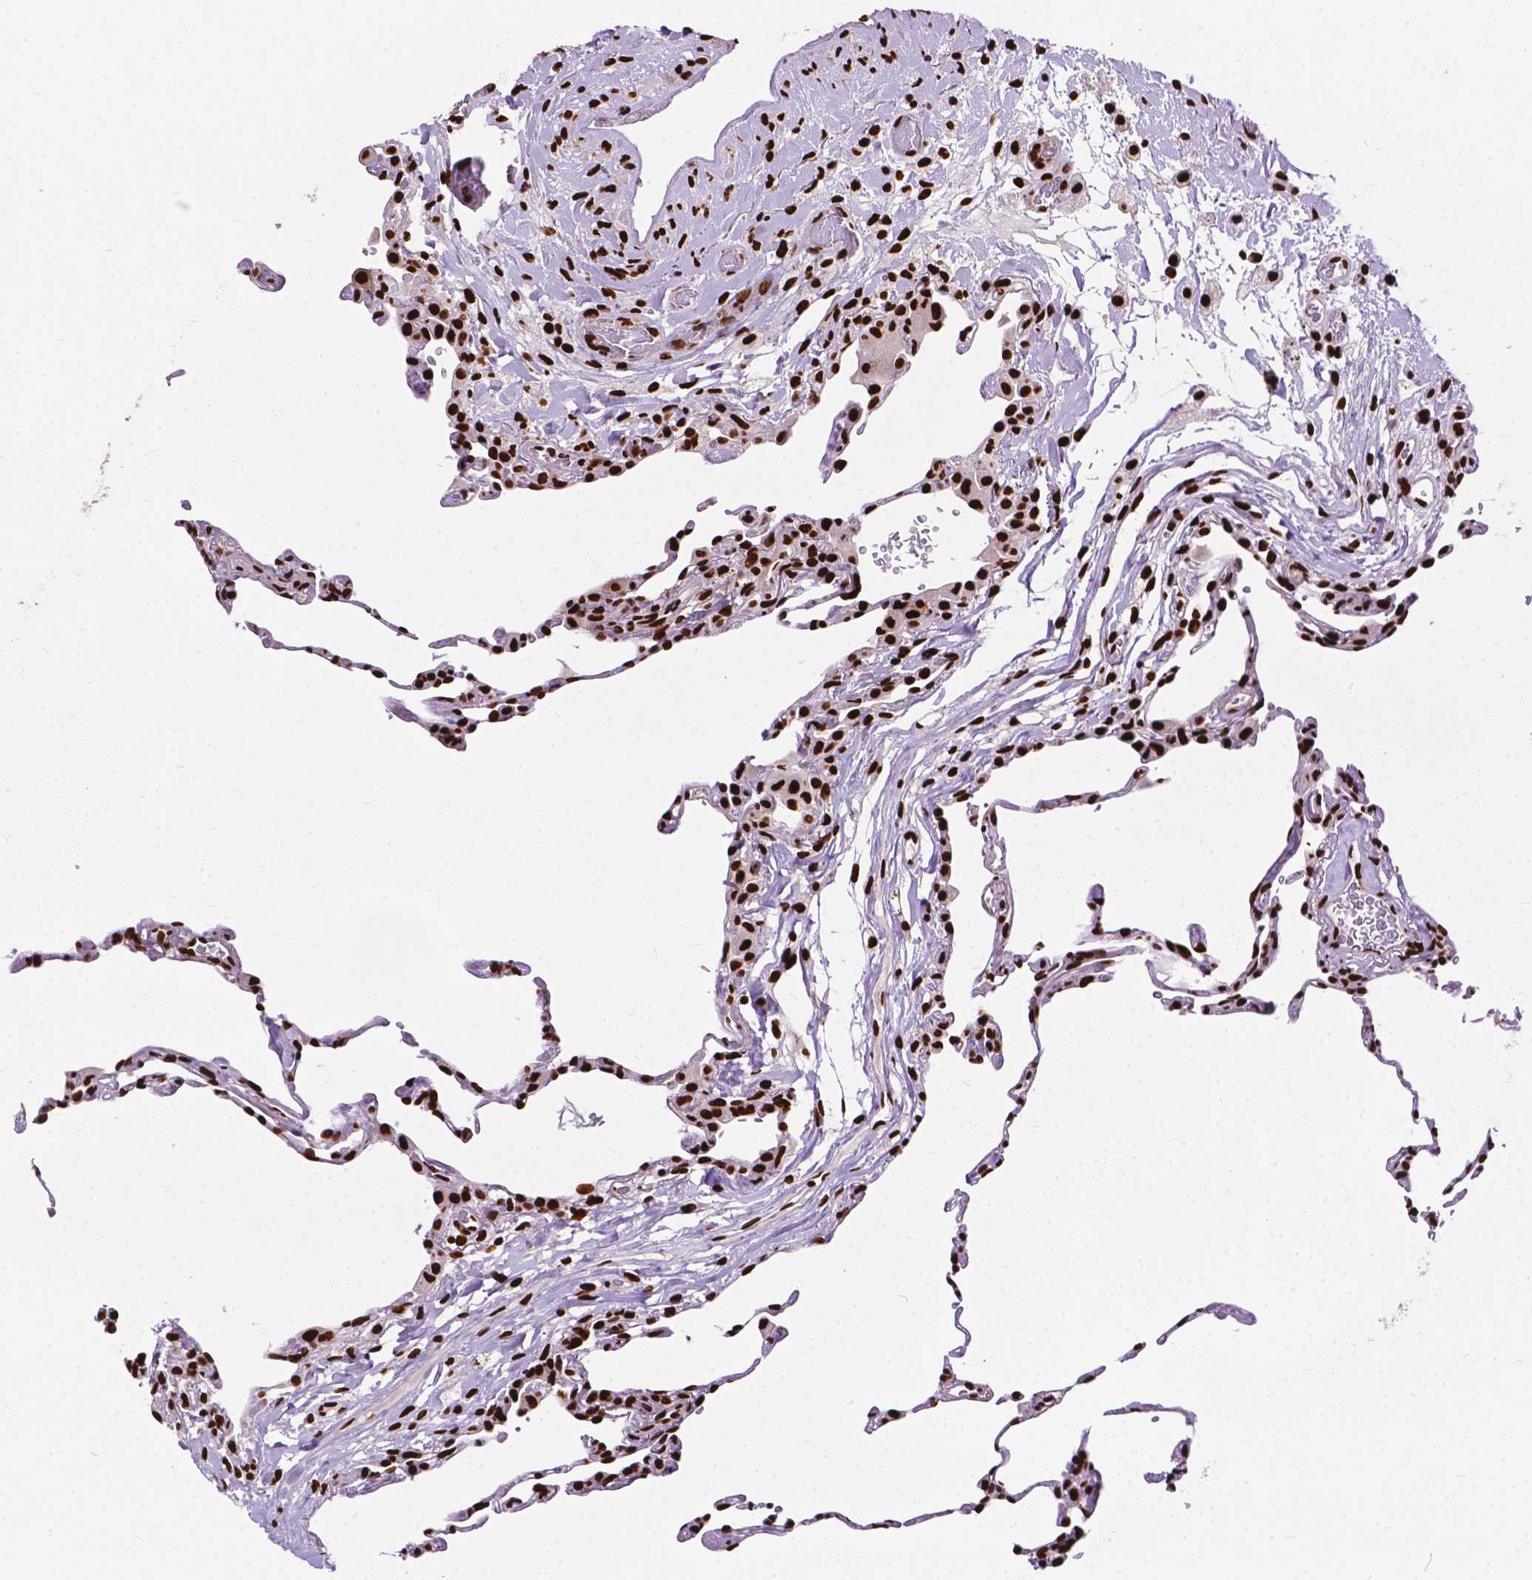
{"staining": {"intensity": "strong", "quantity": ">75%", "location": "nuclear"}, "tissue": "lung", "cell_type": "Alveolar cells", "image_type": "normal", "snomed": [{"axis": "morphology", "description": "Normal tissue, NOS"}, {"axis": "topography", "description": "Lung"}], "caption": "Strong nuclear expression is seen in approximately >75% of alveolar cells in normal lung. The protein is shown in brown color, while the nuclei are stained blue.", "gene": "SMIM5", "patient": {"sex": "female", "age": 57}}